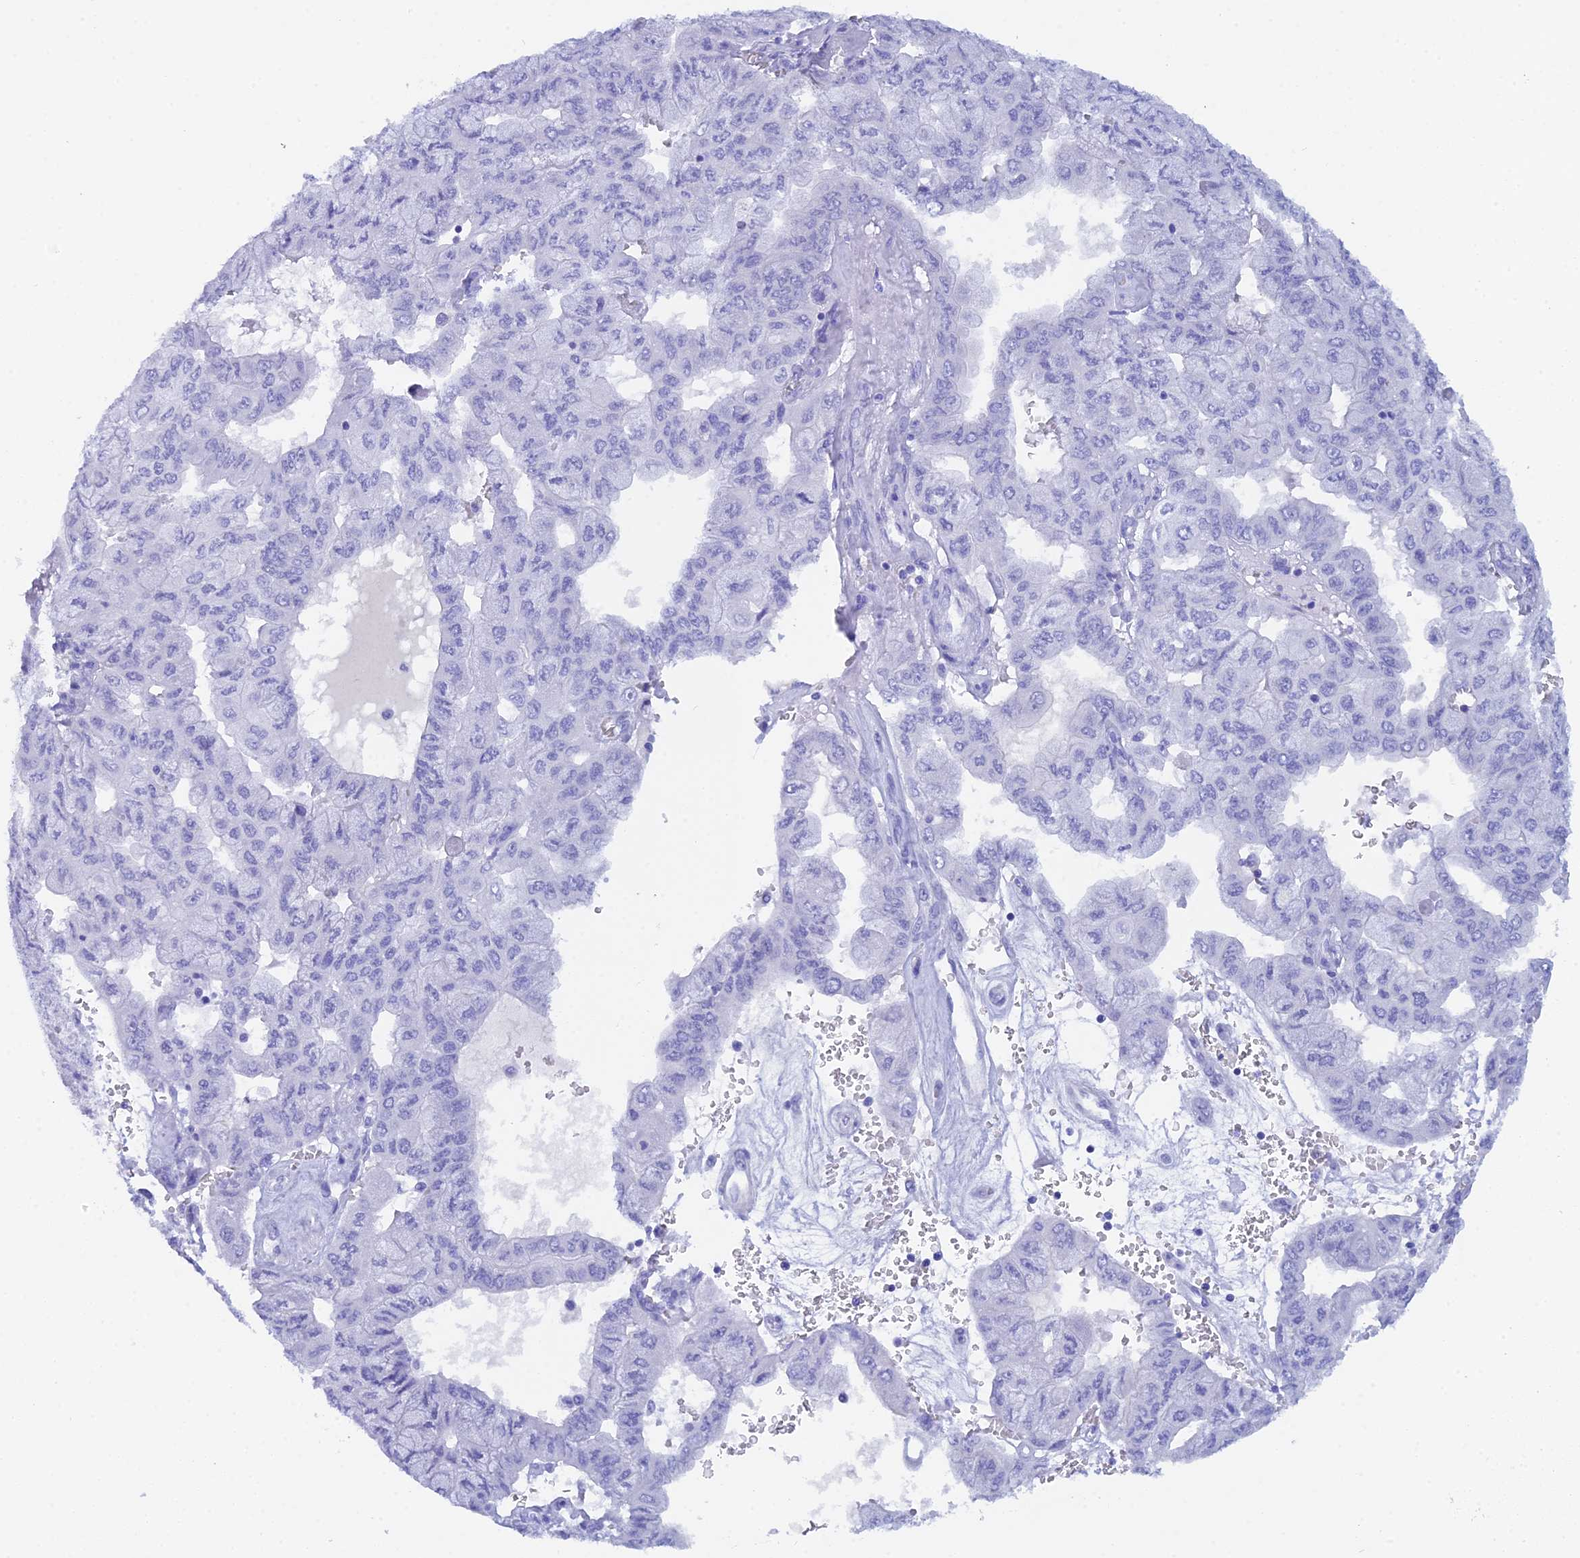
{"staining": {"intensity": "negative", "quantity": "none", "location": "none"}, "tissue": "pancreatic cancer", "cell_type": "Tumor cells", "image_type": "cancer", "snomed": [{"axis": "morphology", "description": "Adenocarcinoma, NOS"}, {"axis": "topography", "description": "Pancreas"}], "caption": "This is a histopathology image of immunohistochemistry (IHC) staining of adenocarcinoma (pancreatic), which shows no positivity in tumor cells.", "gene": "REG1A", "patient": {"sex": "male", "age": 51}}